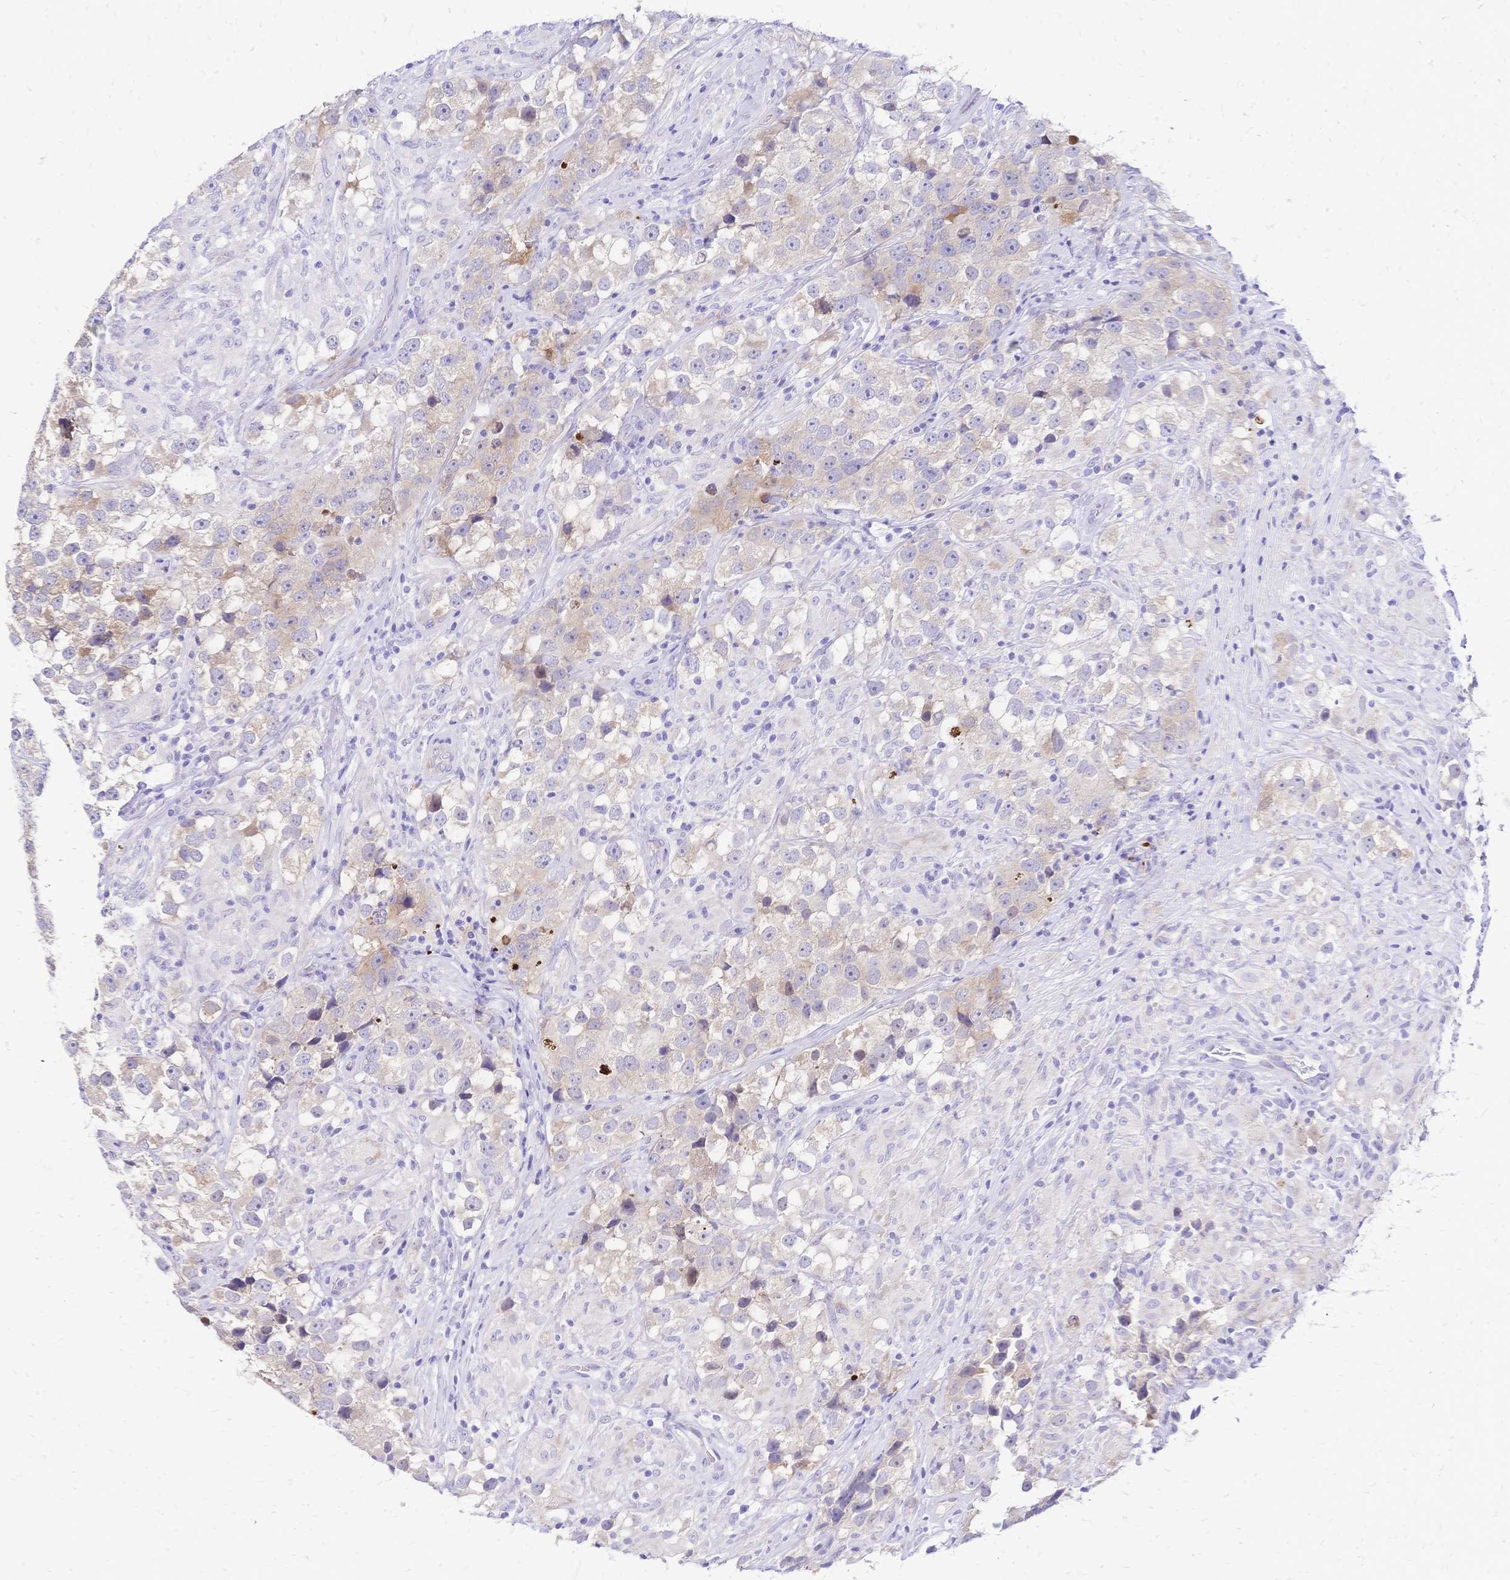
{"staining": {"intensity": "weak", "quantity": "<25%", "location": "cytoplasmic/membranous"}, "tissue": "testis cancer", "cell_type": "Tumor cells", "image_type": "cancer", "snomed": [{"axis": "morphology", "description": "Seminoma, NOS"}, {"axis": "topography", "description": "Testis"}], "caption": "The immunohistochemistry (IHC) micrograph has no significant expression in tumor cells of testis cancer (seminoma) tissue.", "gene": "GRB7", "patient": {"sex": "male", "age": 46}}